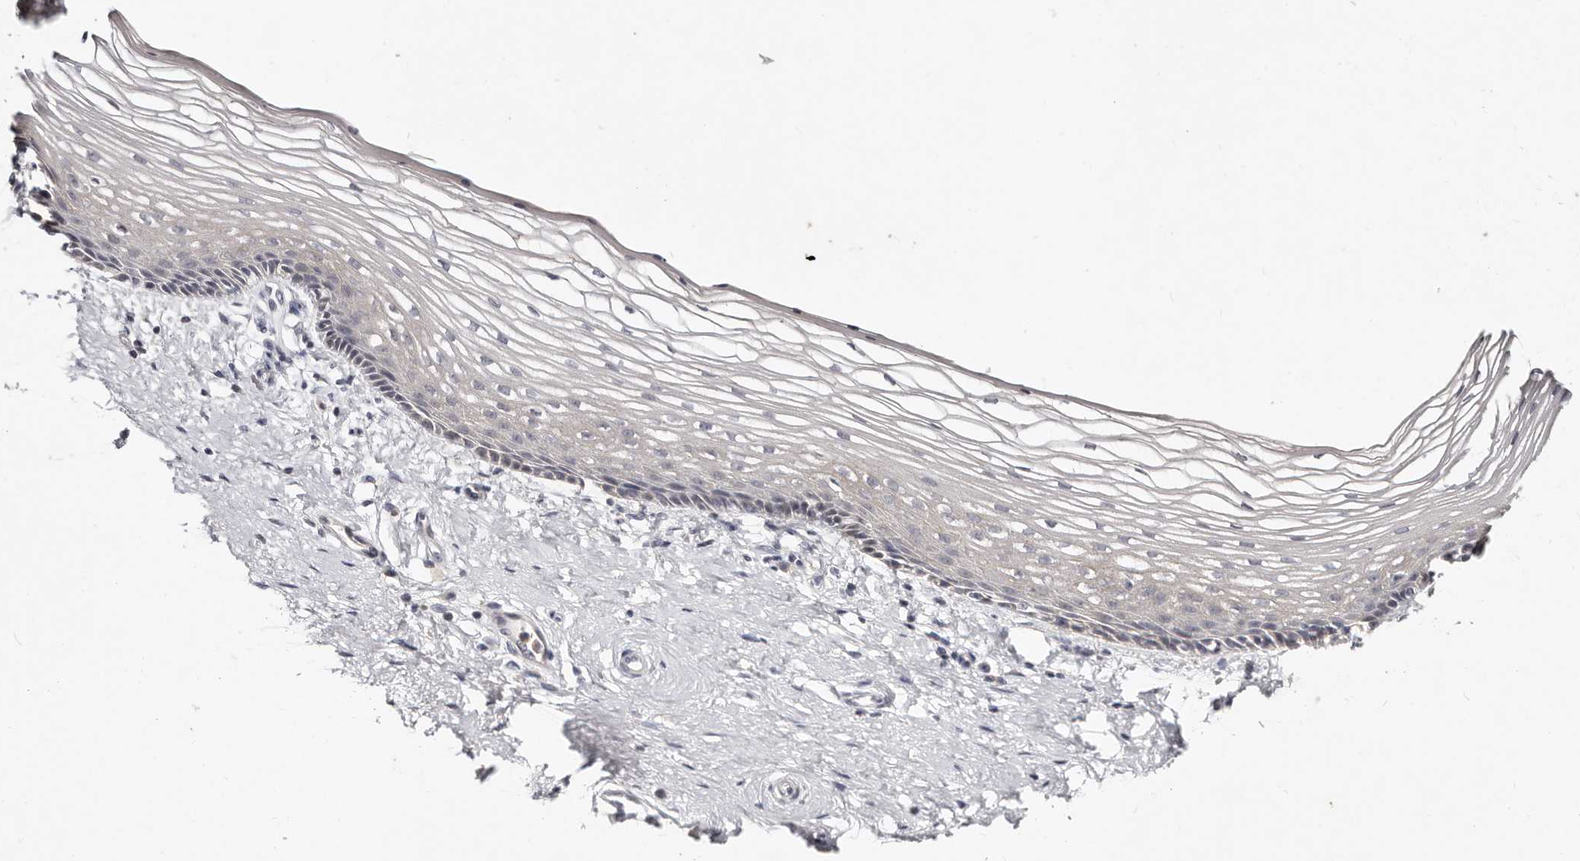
{"staining": {"intensity": "moderate", "quantity": "<25%", "location": "cytoplasmic/membranous"}, "tissue": "vagina", "cell_type": "Squamous epithelial cells", "image_type": "normal", "snomed": [{"axis": "morphology", "description": "Normal tissue, NOS"}, {"axis": "topography", "description": "Vagina"}], "caption": "A brown stain highlights moderate cytoplasmic/membranous expression of a protein in squamous epithelial cells of benign human vagina.", "gene": "MRPS33", "patient": {"sex": "female", "age": 46}}